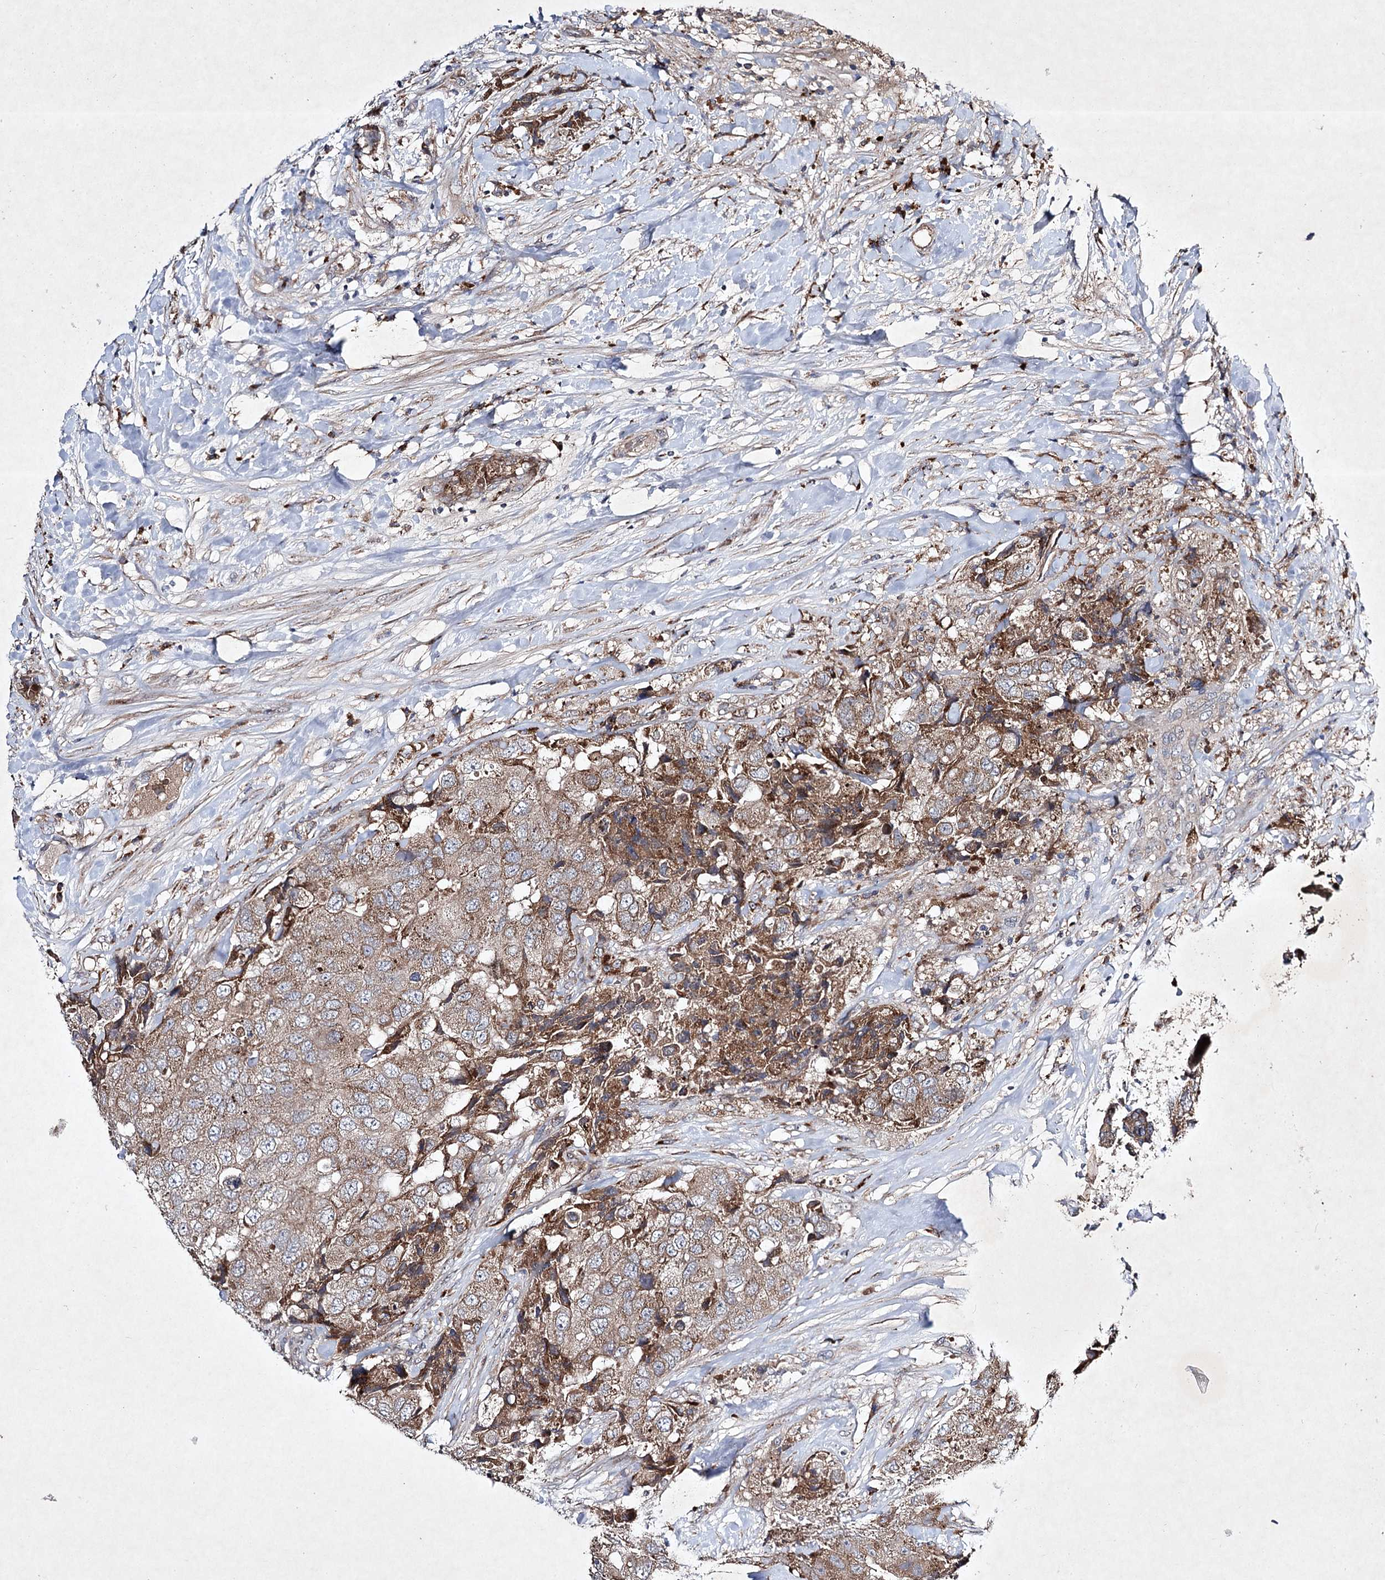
{"staining": {"intensity": "moderate", "quantity": ">75%", "location": "cytoplasmic/membranous"}, "tissue": "breast cancer", "cell_type": "Tumor cells", "image_type": "cancer", "snomed": [{"axis": "morphology", "description": "Duct carcinoma"}, {"axis": "topography", "description": "Breast"}], "caption": "IHC of intraductal carcinoma (breast) demonstrates medium levels of moderate cytoplasmic/membranous staining in approximately >75% of tumor cells. (DAB (3,3'-diaminobenzidine) IHC, brown staining for protein, blue staining for nuclei).", "gene": "ALG9", "patient": {"sex": "female", "age": 62}}